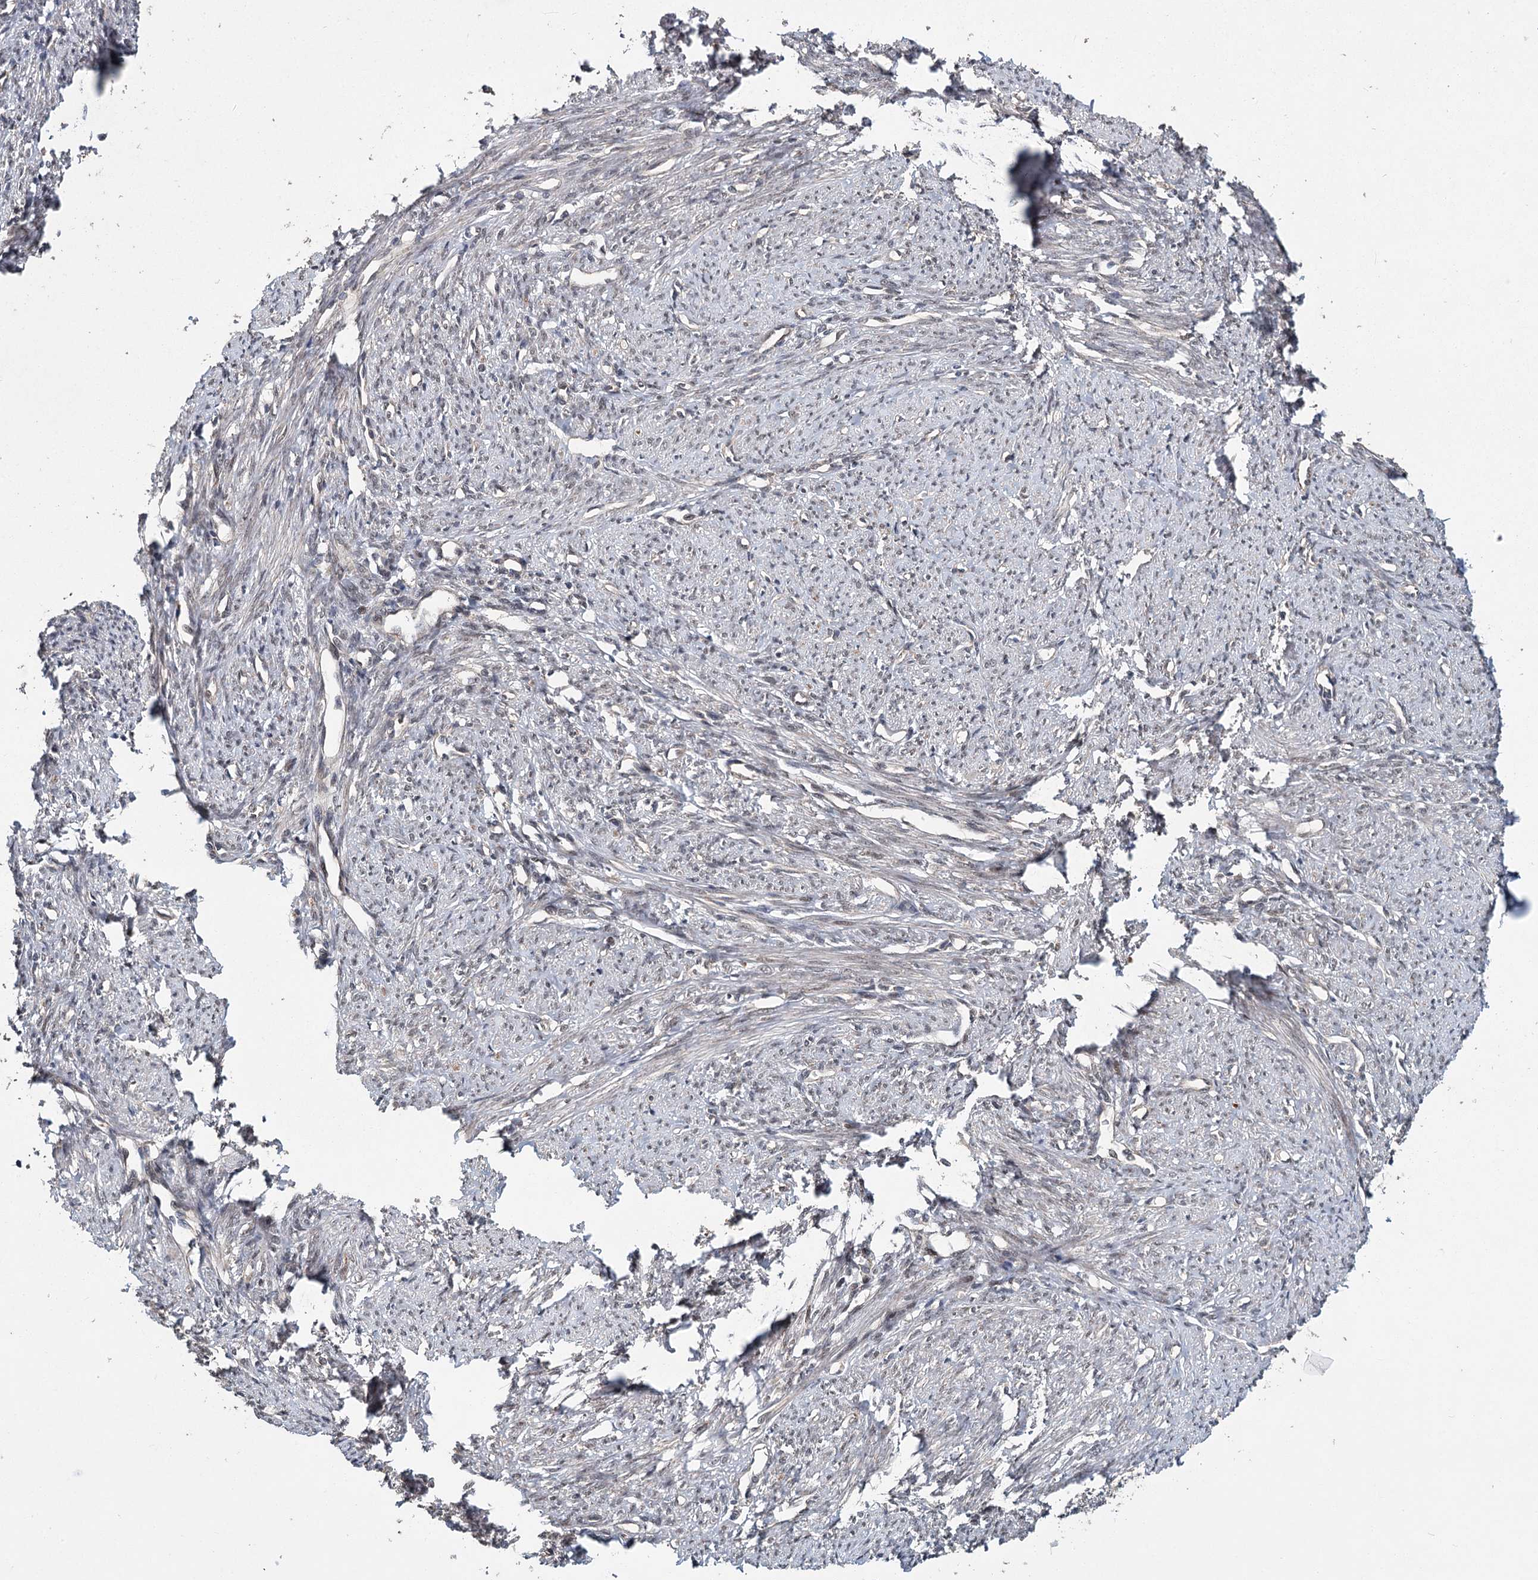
{"staining": {"intensity": "weak", "quantity": "25%-75%", "location": "nuclear"}, "tissue": "smooth muscle", "cell_type": "Smooth muscle cells", "image_type": "normal", "snomed": [{"axis": "morphology", "description": "Normal tissue, NOS"}, {"axis": "topography", "description": "Smooth muscle"}, {"axis": "topography", "description": "Uterus"}], "caption": "High-magnification brightfield microscopy of normal smooth muscle stained with DAB (brown) and counterstained with hematoxylin (blue). smooth muscle cells exhibit weak nuclear staining is seen in approximately25%-75% of cells. The protein is shown in brown color, while the nuclei are stained blue.", "gene": "MYG1", "patient": {"sex": "female", "age": 59}}